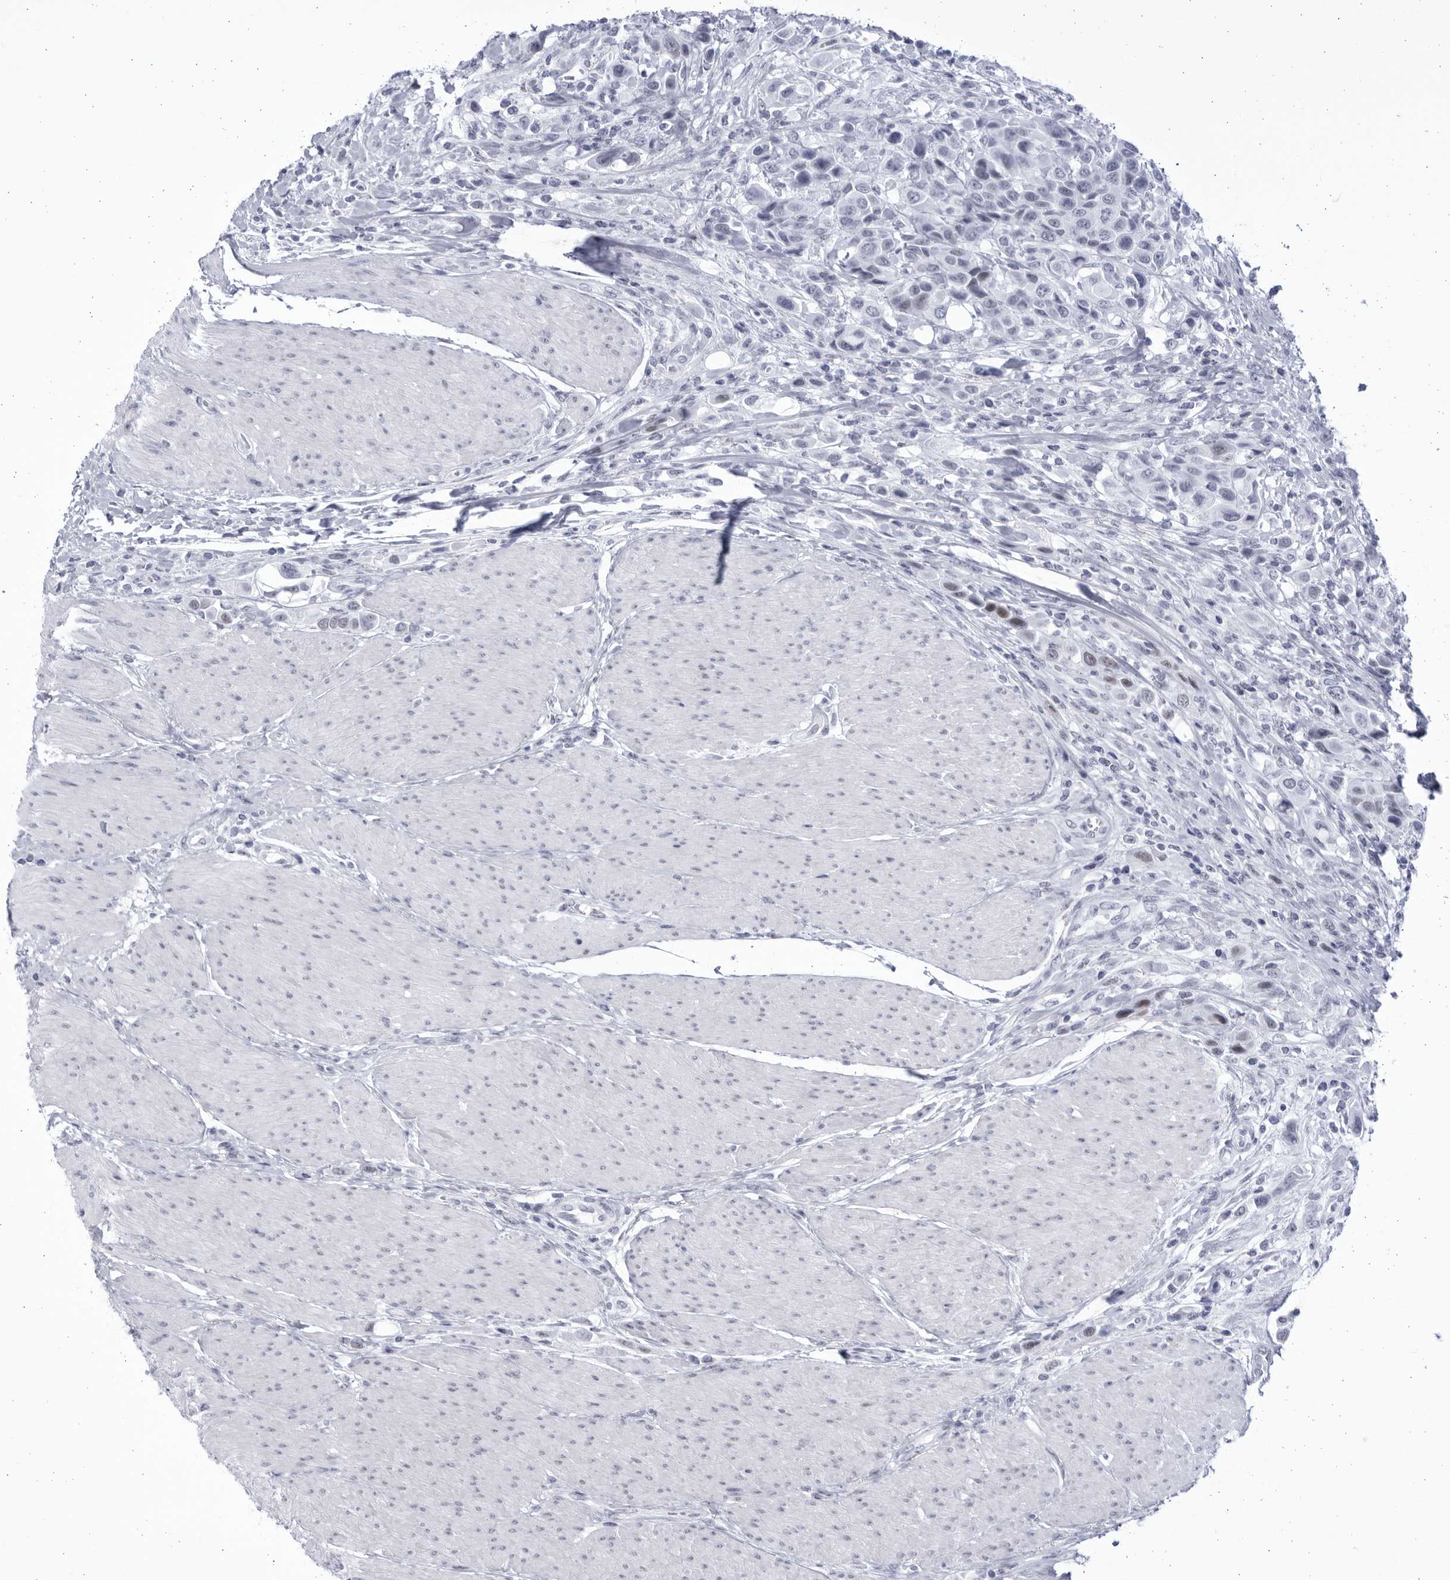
{"staining": {"intensity": "weak", "quantity": "<25%", "location": "nuclear"}, "tissue": "urothelial cancer", "cell_type": "Tumor cells", "image_type": "cancer", "snomed": [{"axis": "morphology", "description": "Urothelial carcinoma, High grade"}, {"axis": "topography", "description": "Urinary bladder"}], "caption": "This photomicrograph is of urothelial carcinoma (high-grade) stained with immunohistochemistry (IHC) to label a protein in brown with the nuclei are counter-stained blue. There is no positivity in tumor cells.", "gene": "CCDC181", "patient": {"sex": "male", "age": 50}}